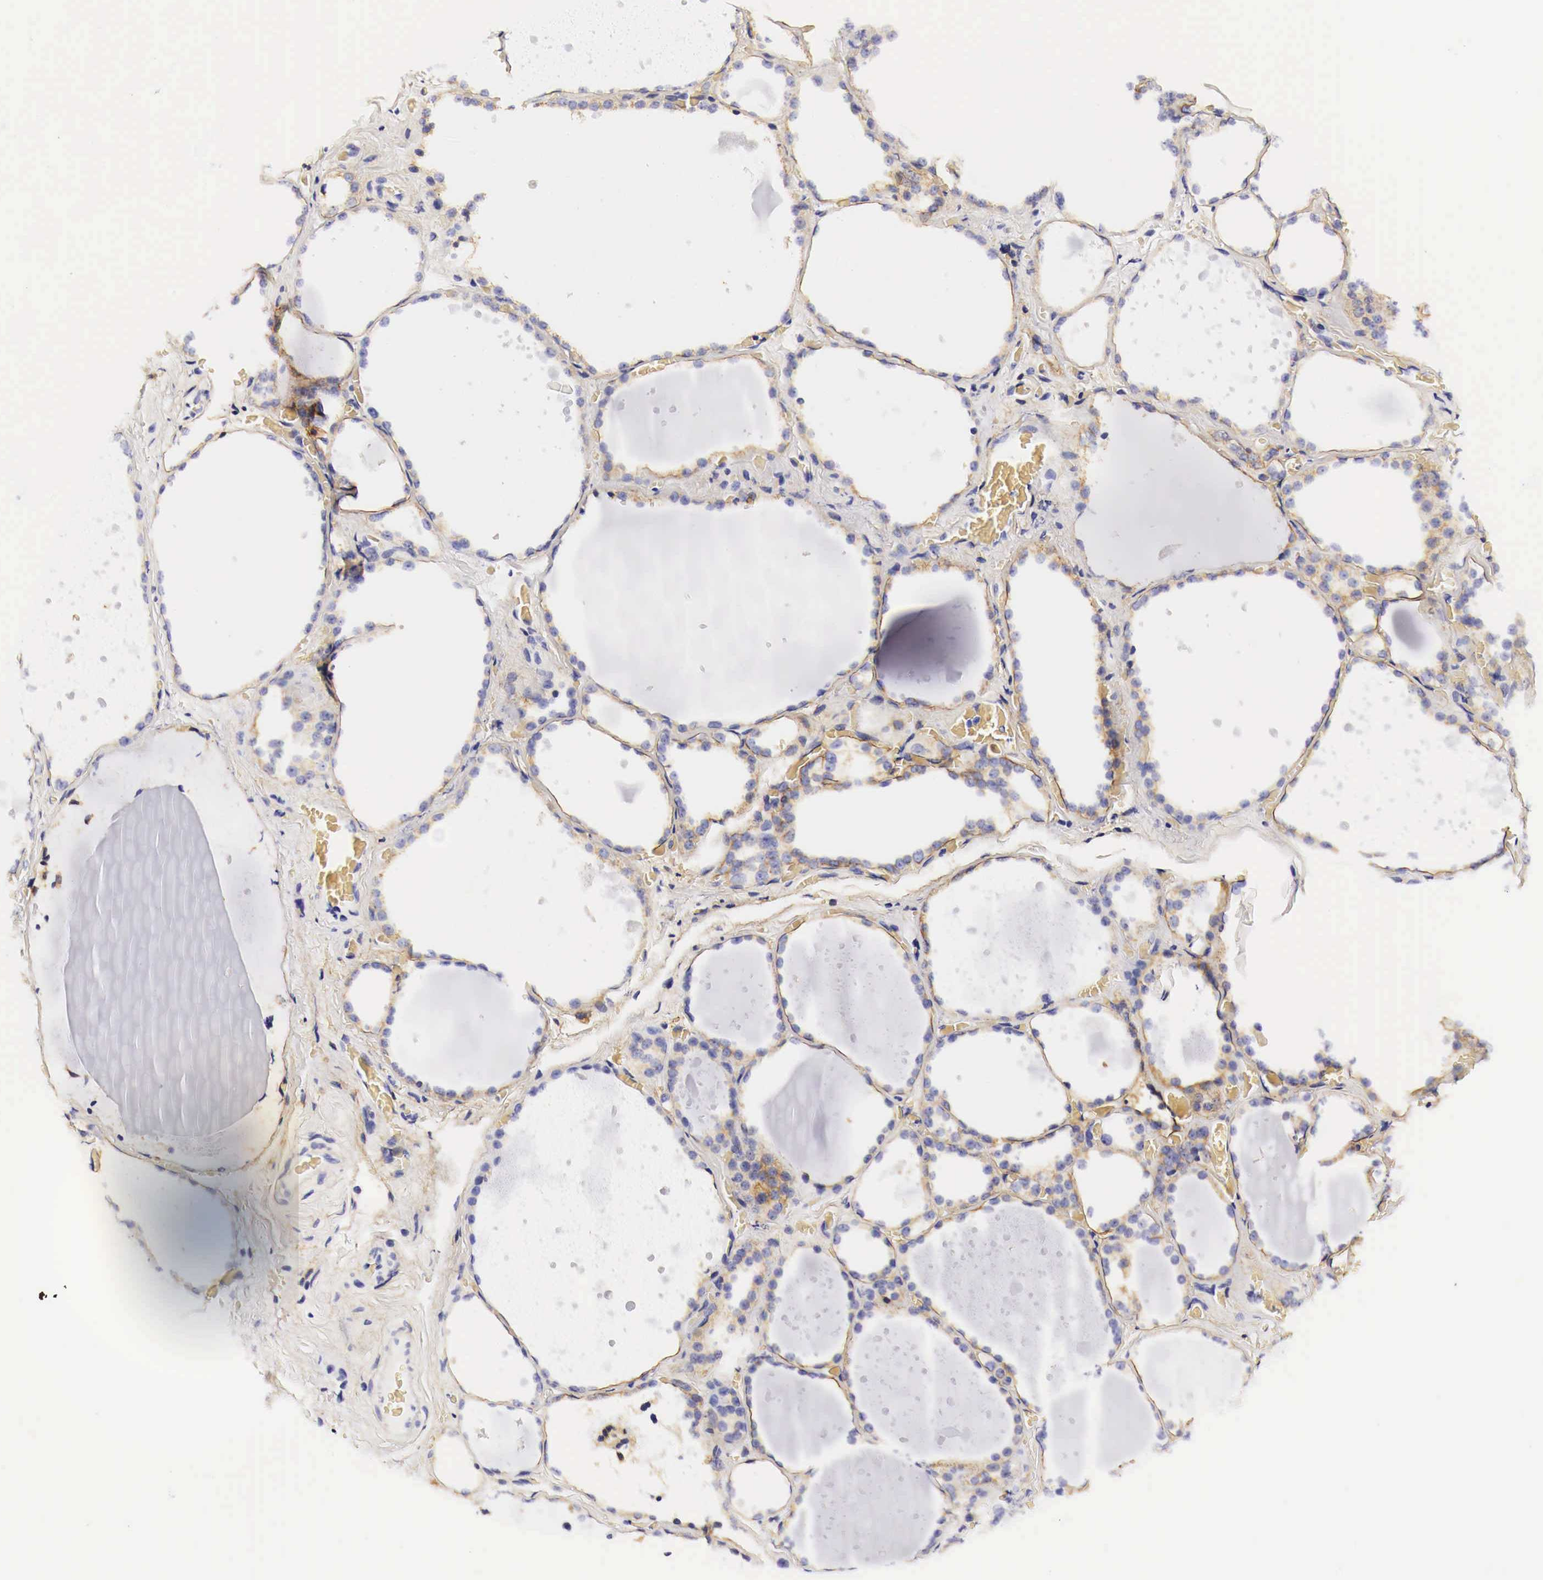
{"staining": {"intensity": "moderate", "quantity": "25%-75%", "location": "cytoplasmic/membranous"}, "tissue": "thyroid gland", "cell_type": "Glandular cells", "image_type": "normal", "snomed": [{"axis": "morphology", "description": "Normal tissue, NOS"}, {"axis": "topography", "description": "Thyroid gland"}], "caption": "Immunohistochemical staining of unremarkable human thyroid gland demonstrates medium levels of moderate cytoplasmic/membranous expression in about 25%-75% of glandular cells.", "gene": "EGFR", "patient": {"sex": "male", "age": 76}}